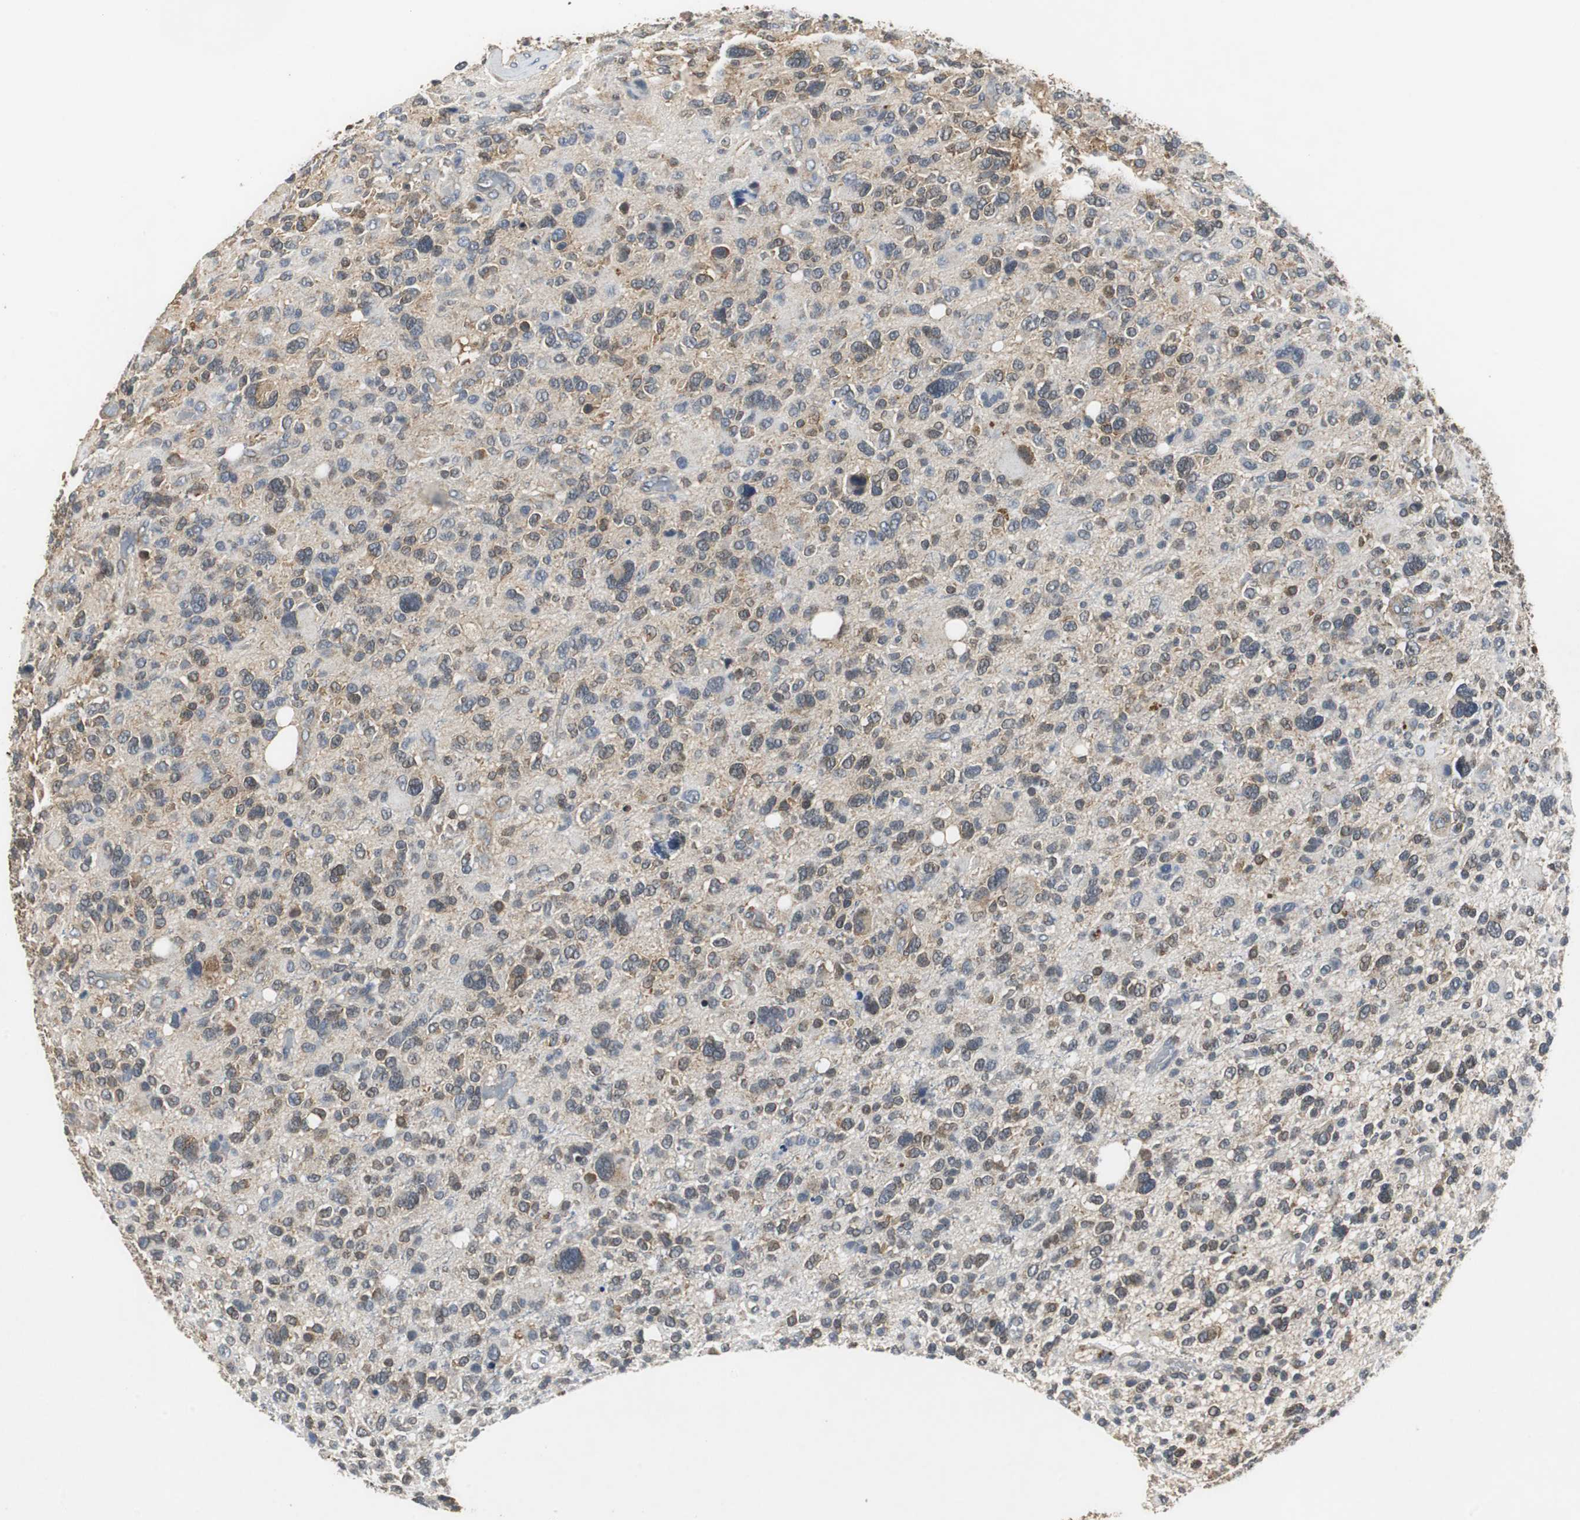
{"staining": {"intensity": "moderate", "quantity": "25%-75%", "location": "cytoplasmic/membranous"}, "tissue": "glioma", "cell_type": "Tumor cells", "image_type": "cancer", "snomed": [{"axis": "morphology", "description": "Glioma, malignant, High grade"}, {"axis": "topography", "description": "Brain"}], "caption": "Tumor cells show medium levels of moderate cytoplasmic/membranous positivity in approximately 25%-75% of cells in human malignant glioma (high-grade).", "gene": "VBP1", "patient": {"sex": "male", "age": 48}}